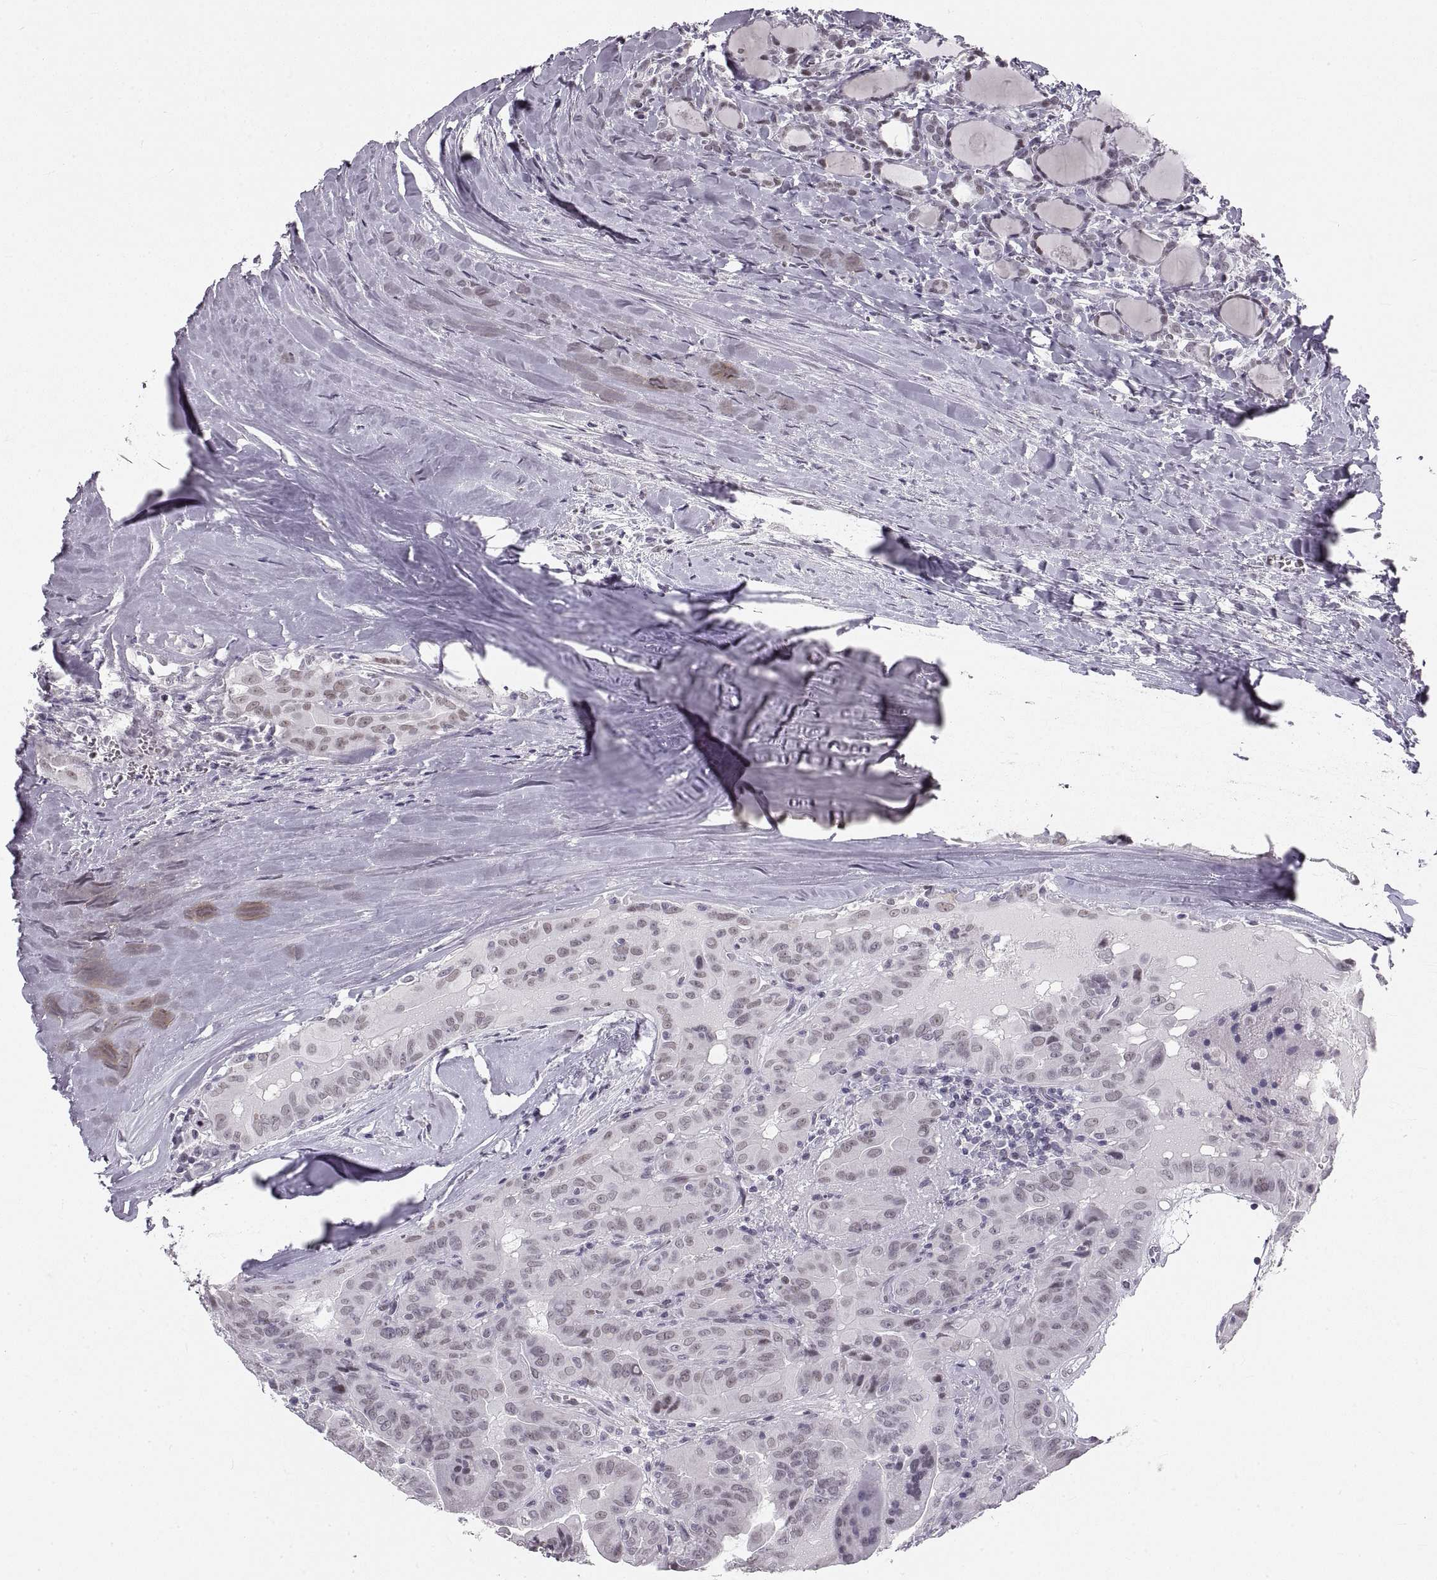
{"staining": {"intensity": "weak", "quantity": "<25%", "location": "nuclear"}, "tissue": "thyroid cancer", "cell_type": "Tumor cells", "image_type": "cancer", "snomed": [{"axis": "morphology", "description": "Papillary adenocarcinoma, NOS"}, {"axis": "topography", "description": "Thyroid gland"}], "caption": "Immunohistochemistry (IHC) of human thyroid cancer demonstrates no staining in tumor cells.", "gene": "NANOS3", "patient": {"sex": "female", "age": 37}}